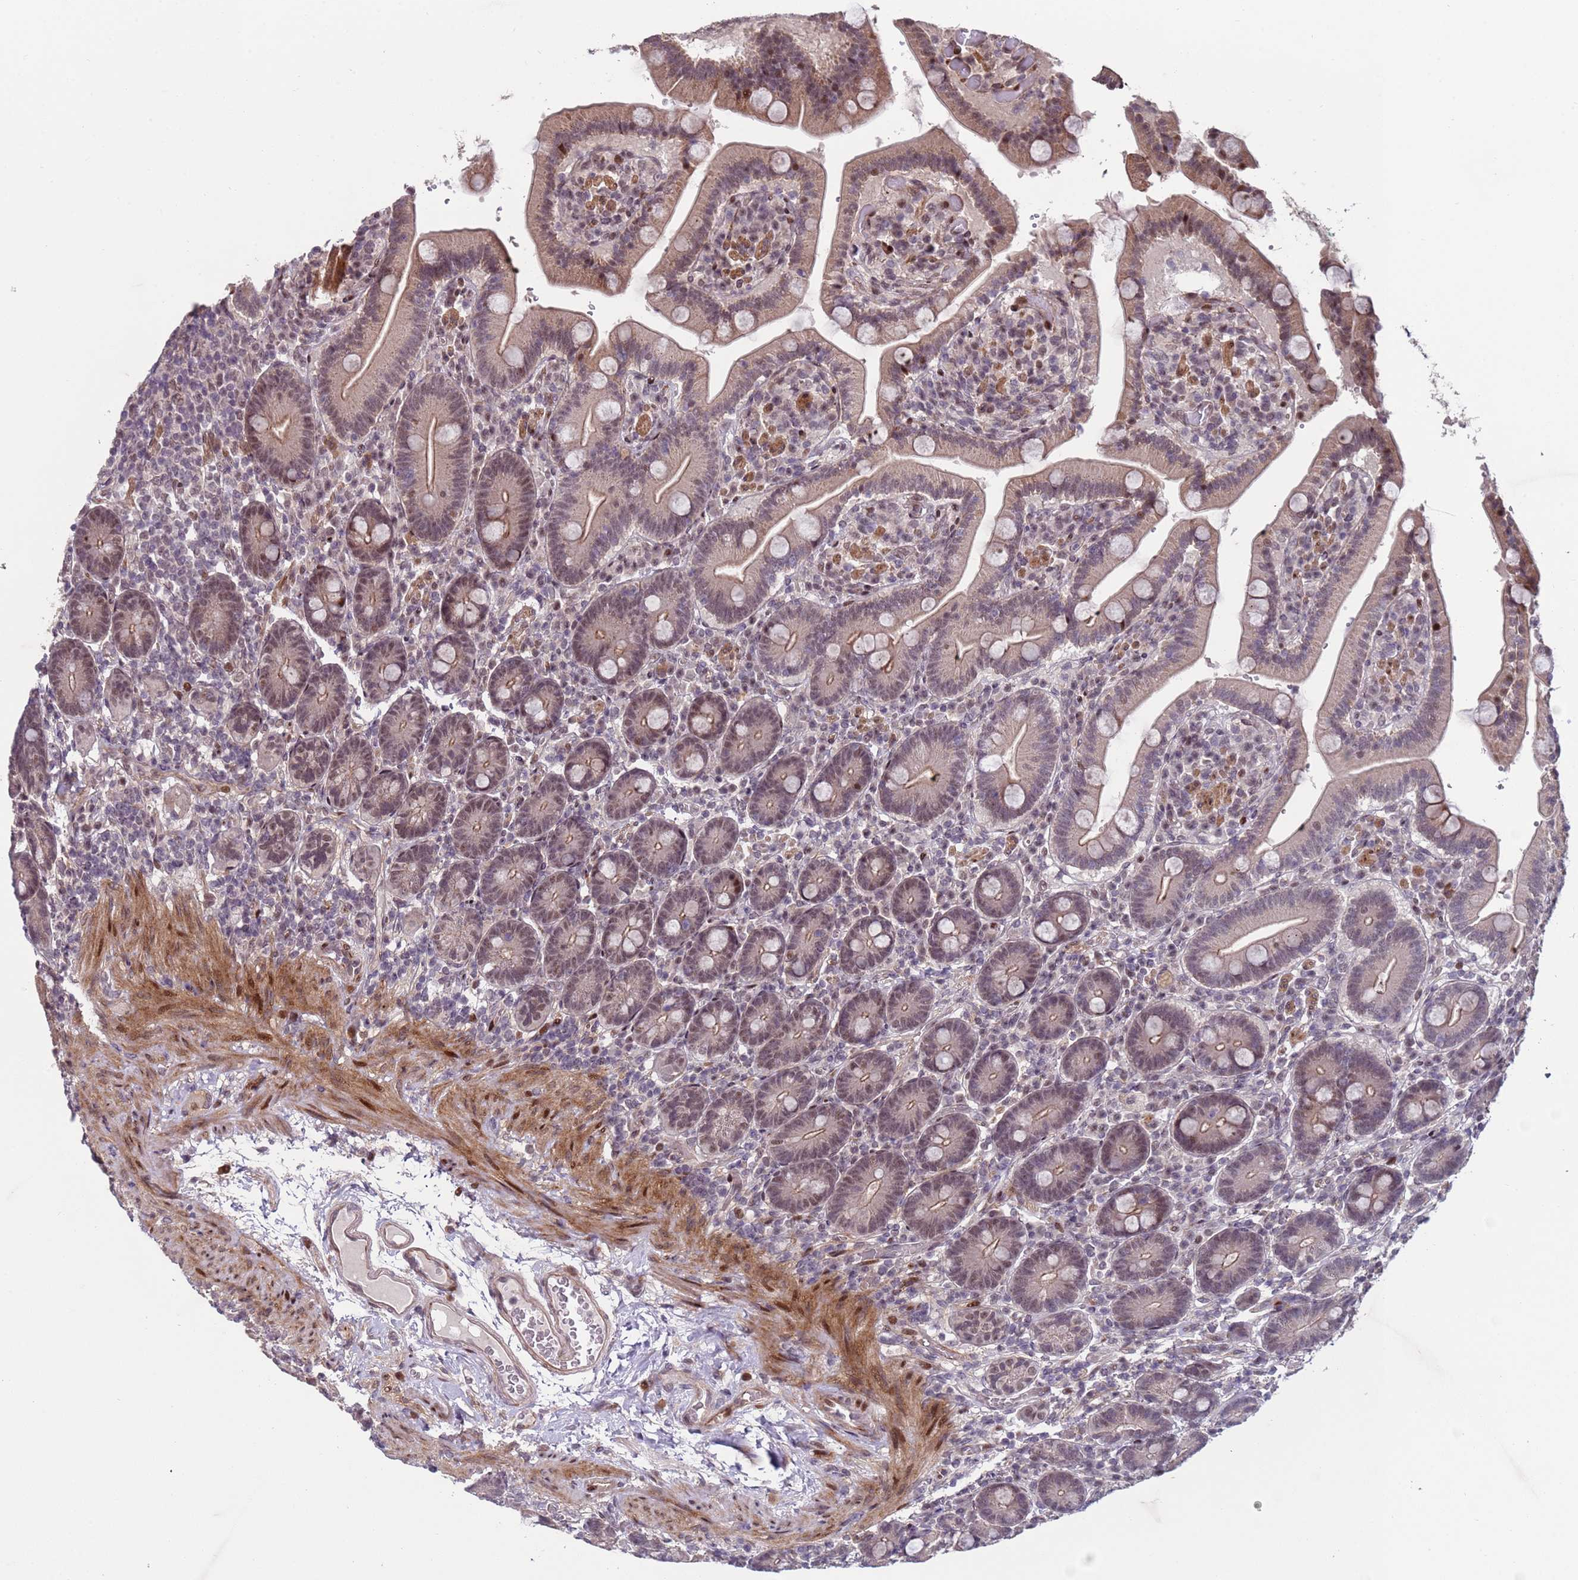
{"staining": {"intensity": "moderate", "quantity": ">75%", "location": "cytoplasmic/membranous,nuclear"}, "tissue": "duodenum", "cell_type": "Glandular cells", "image_type": "normal", "snomed": [{"axis": "morphology", "description": "Normal tissue, NOS"}, {"axis": "topography", "description": "Duodenum"}], "caption": "This micrograph exhibits immunohistochemistry (IHC) staining of normal duodenum, with medium moderate cytoplasmic/membranous,nuclear expression in about >75% of glandular cells.", "gene": "SHC3", "patient": {"sex": "female", "age": 62}}